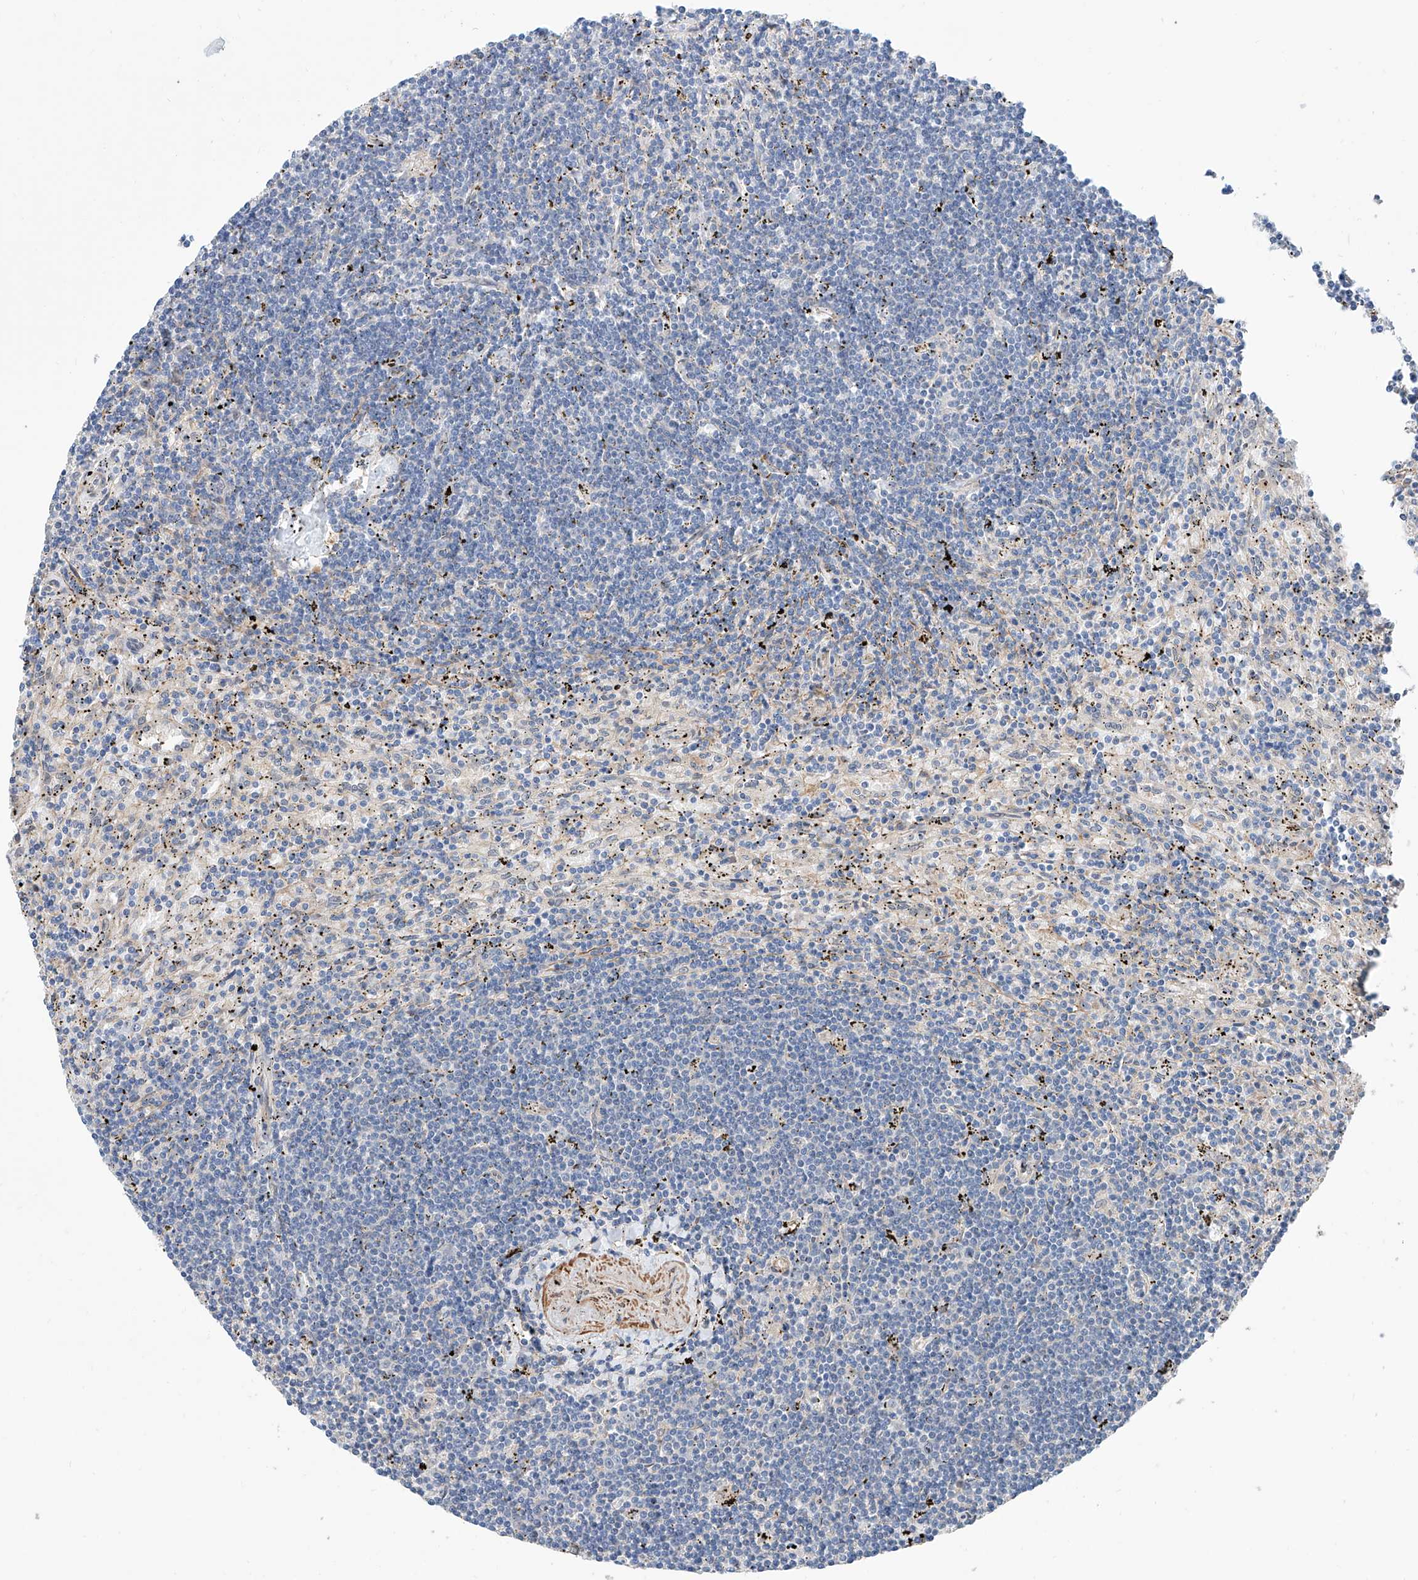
{"staining": {"intensity": "negative", "quantity": "none", "location": "none"}, "tissue": "lymphoma", "cell_type": "Tumor cells", "image_type": "cancer", "snomed": [{"axis": "morphology", "description": "Malignant lymphoma, non-Hodgkin's type, Low grade"}, {"axis": "topography", "description": "Spleen"}], "caption": "DAB (3,3'-diaminobenzidine) immunohistochemical staining of lymphoma exhibits no significant staining in tumor cells.", "gene": "MAGEE2", "patient": {"sex": "male", "age": 76}}